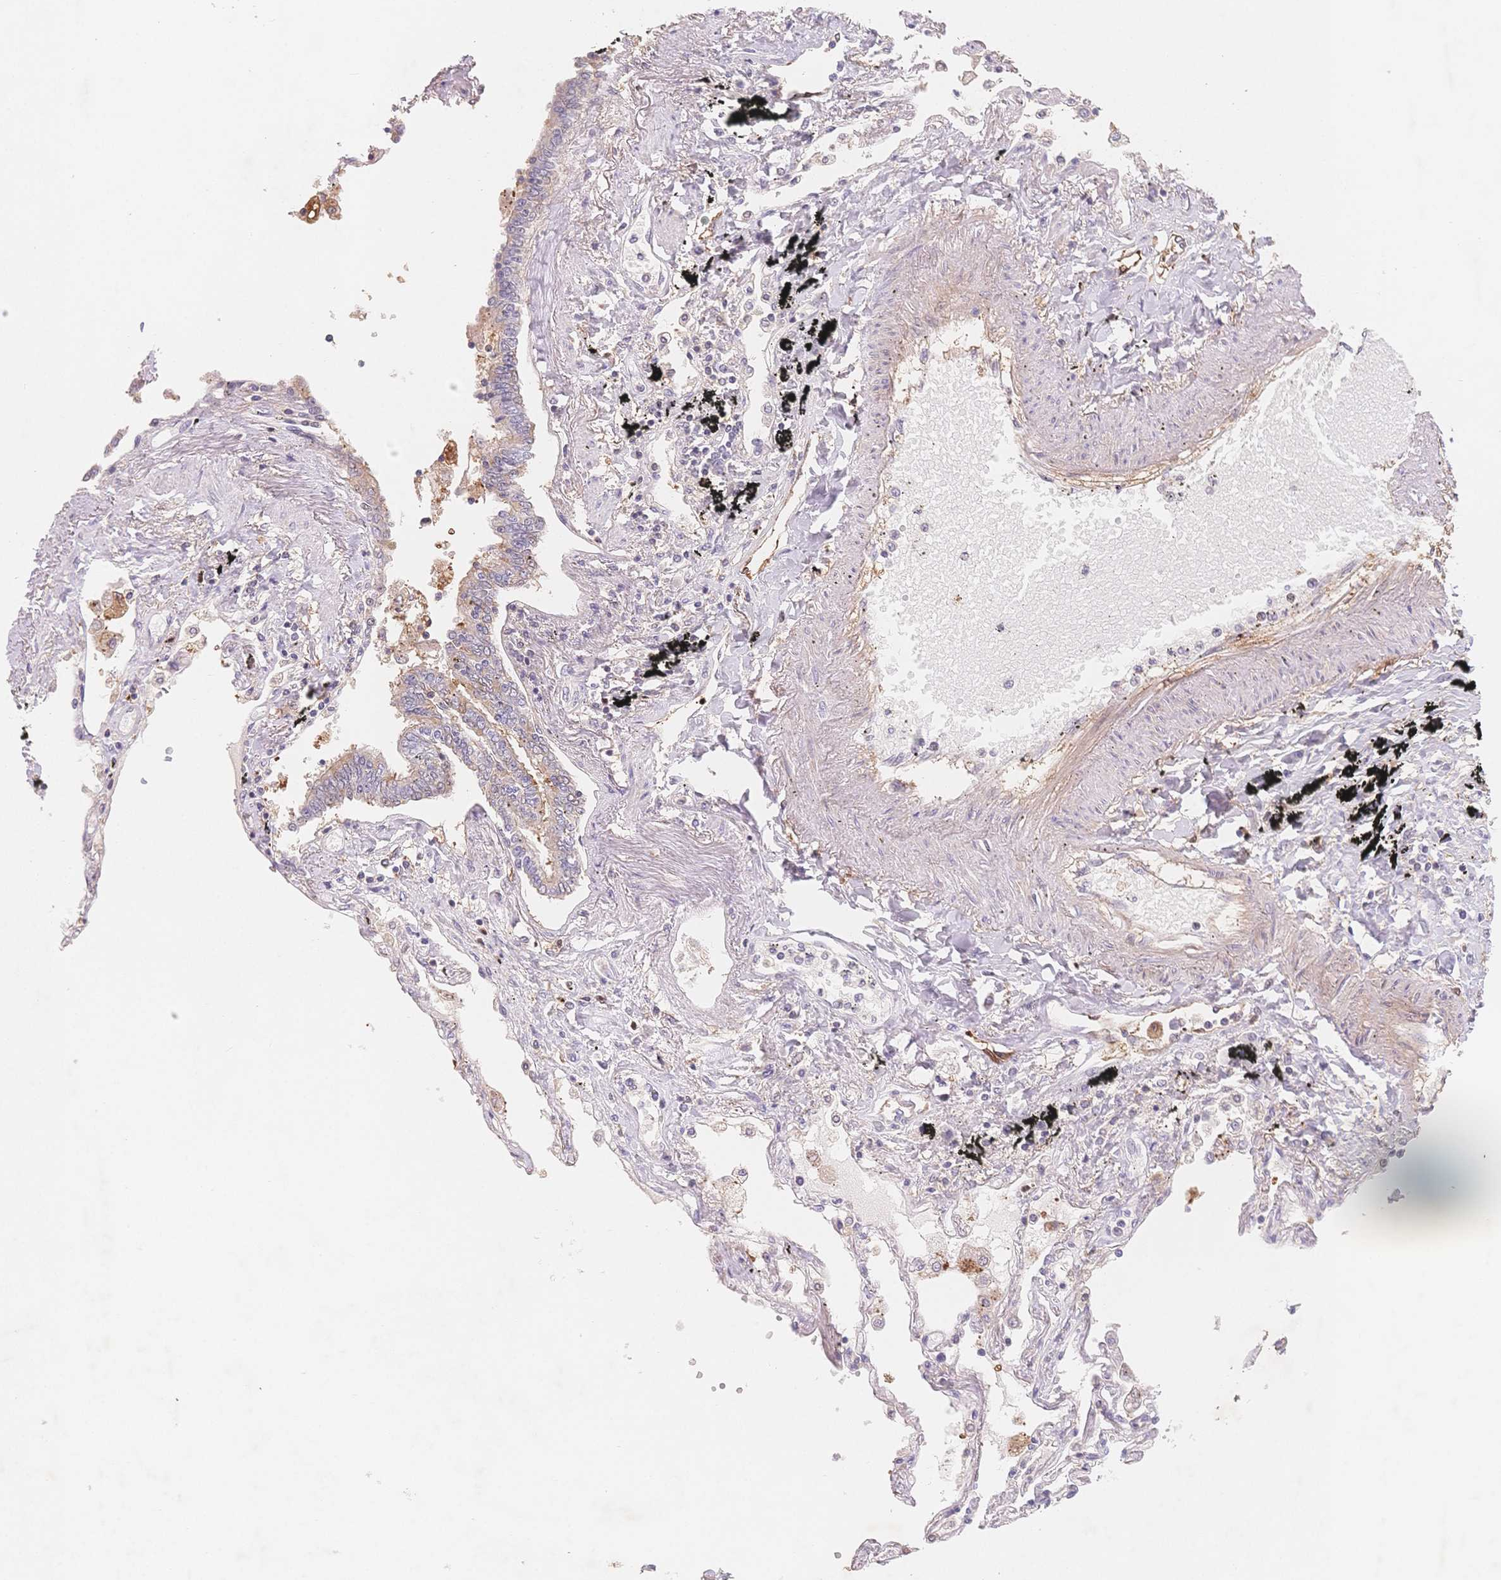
{"staining": {"intensity": "negative", "quantity": "none", "location": "none"}, "tissue": "lung", "cell_type": "Alveolar cells", "image_type": "normal", "snomed": [{"axis": "morphology", "description": "Normal tissue, NOS"}, {"axis": "morphology", "description": "Adenocarcinoma, NOS"}, {"axis": "topography", "description": "Cartilage tissue"}, {"axis": "topography", "description": "Lung"}], "caption": "A high-resolution histopathology image shows IHC staining of normal lung, which demonstrates no significant expression in alveolar cells.", "gene": "C12orf75", "patient": {"sex": "female", "age": 67}}